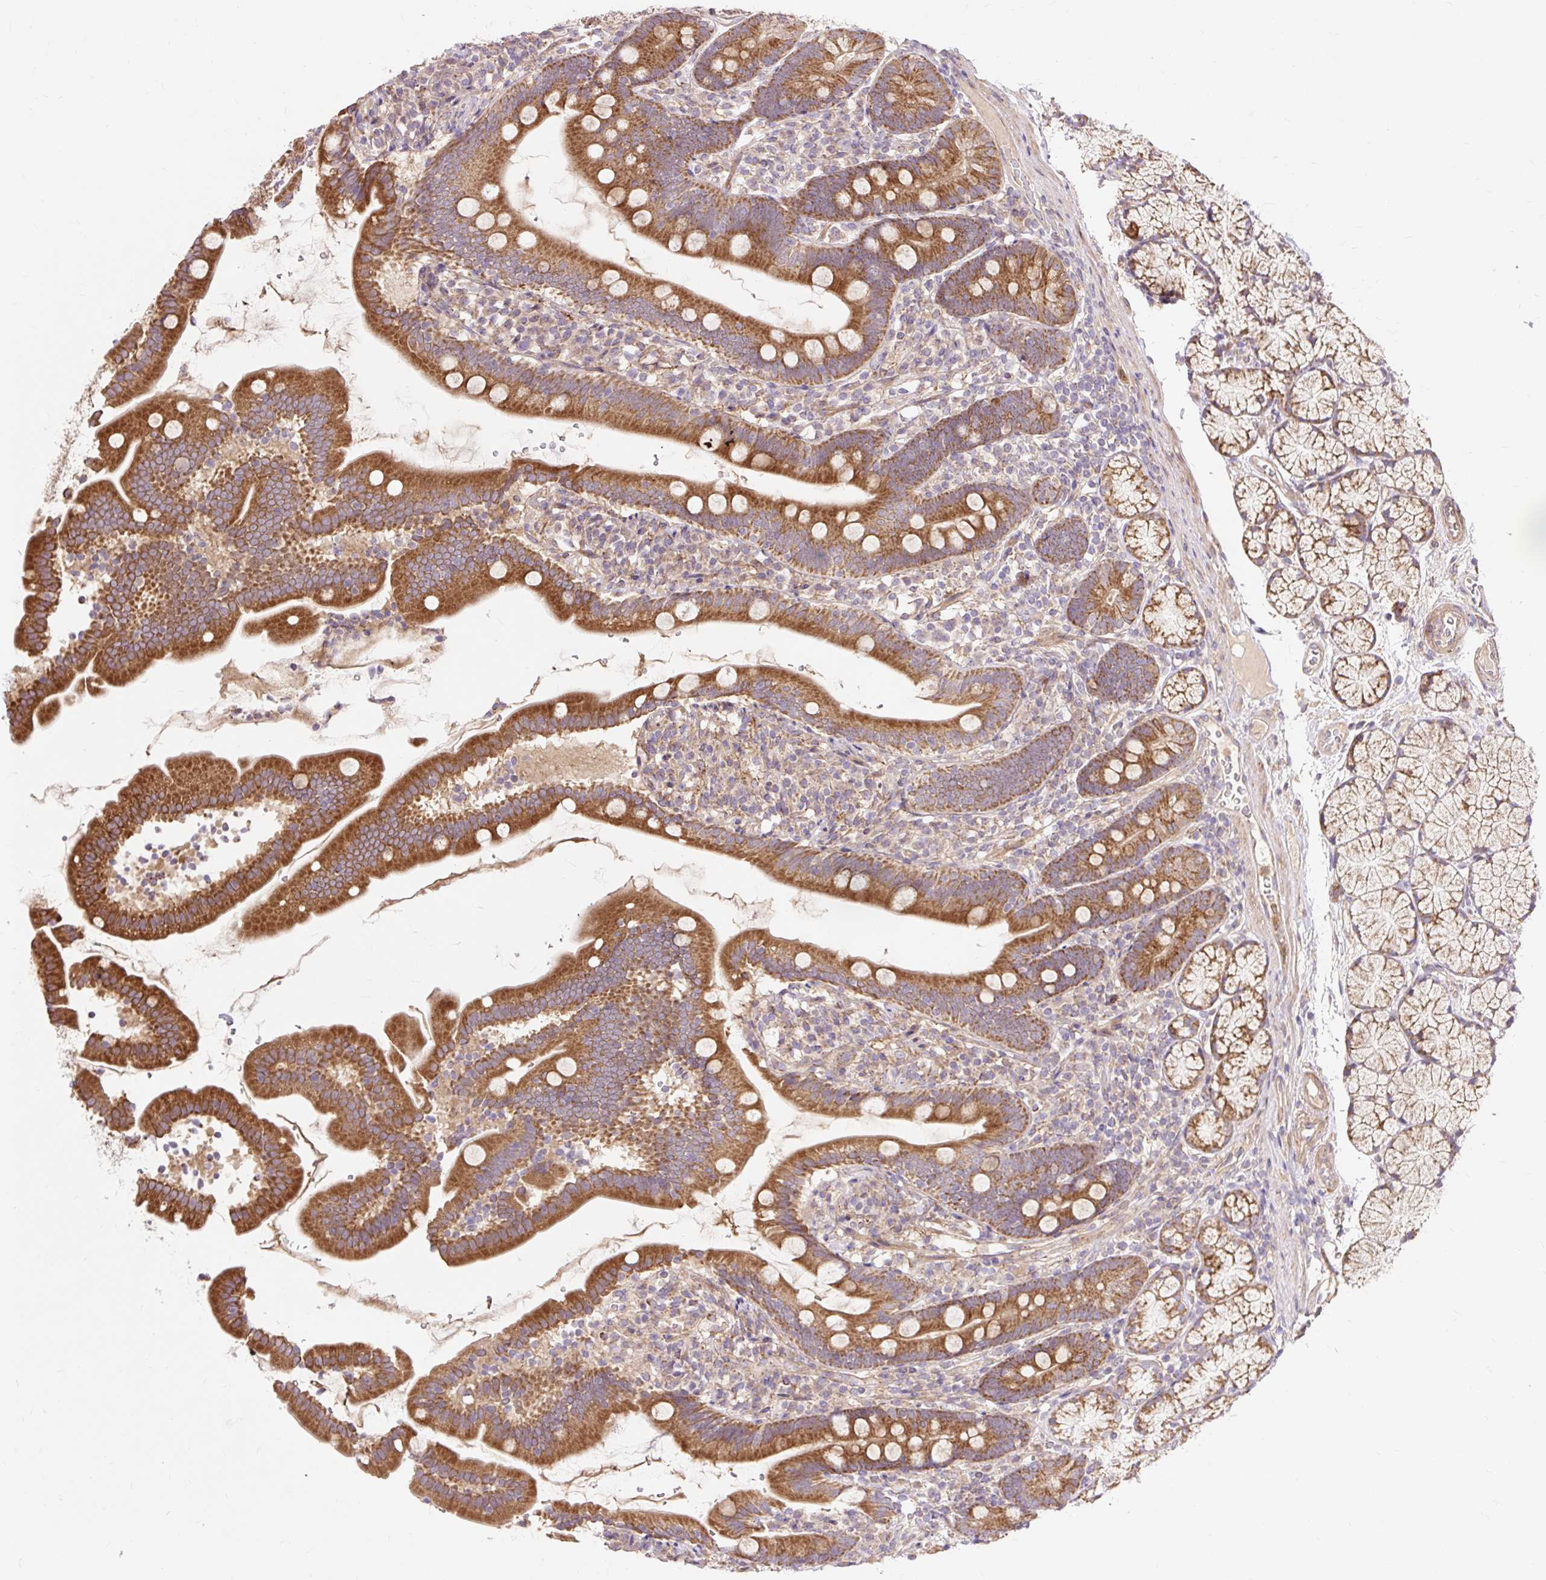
{"staining": {"intensity": "strong", "quantity": ">75%", "location": "cytoplasmic/membranous"}, "tissue": "duodenum", "cell_type": "Glandular cells", "image_type": "normal", "snomed": [{"axis": "morphology", "description": "Normal tissue, NOS"}, {"axis": "topography", "description": "Duodenum"}], "caption": "The photomicrograph demonstrates immunohistochemical staining of benign duodenum. There is strong cytoplasmic/membranous positivity is seen in approximately >75% of glandular cells. The staining is performed using DAB (3,3'-diaminobenzidine) brown chromogen to label protein expression. The nuclei are counter-stained blue using hematoxylin.", "gene": "TRIAP1", "patient": {"sex": "female", "age": 67}}